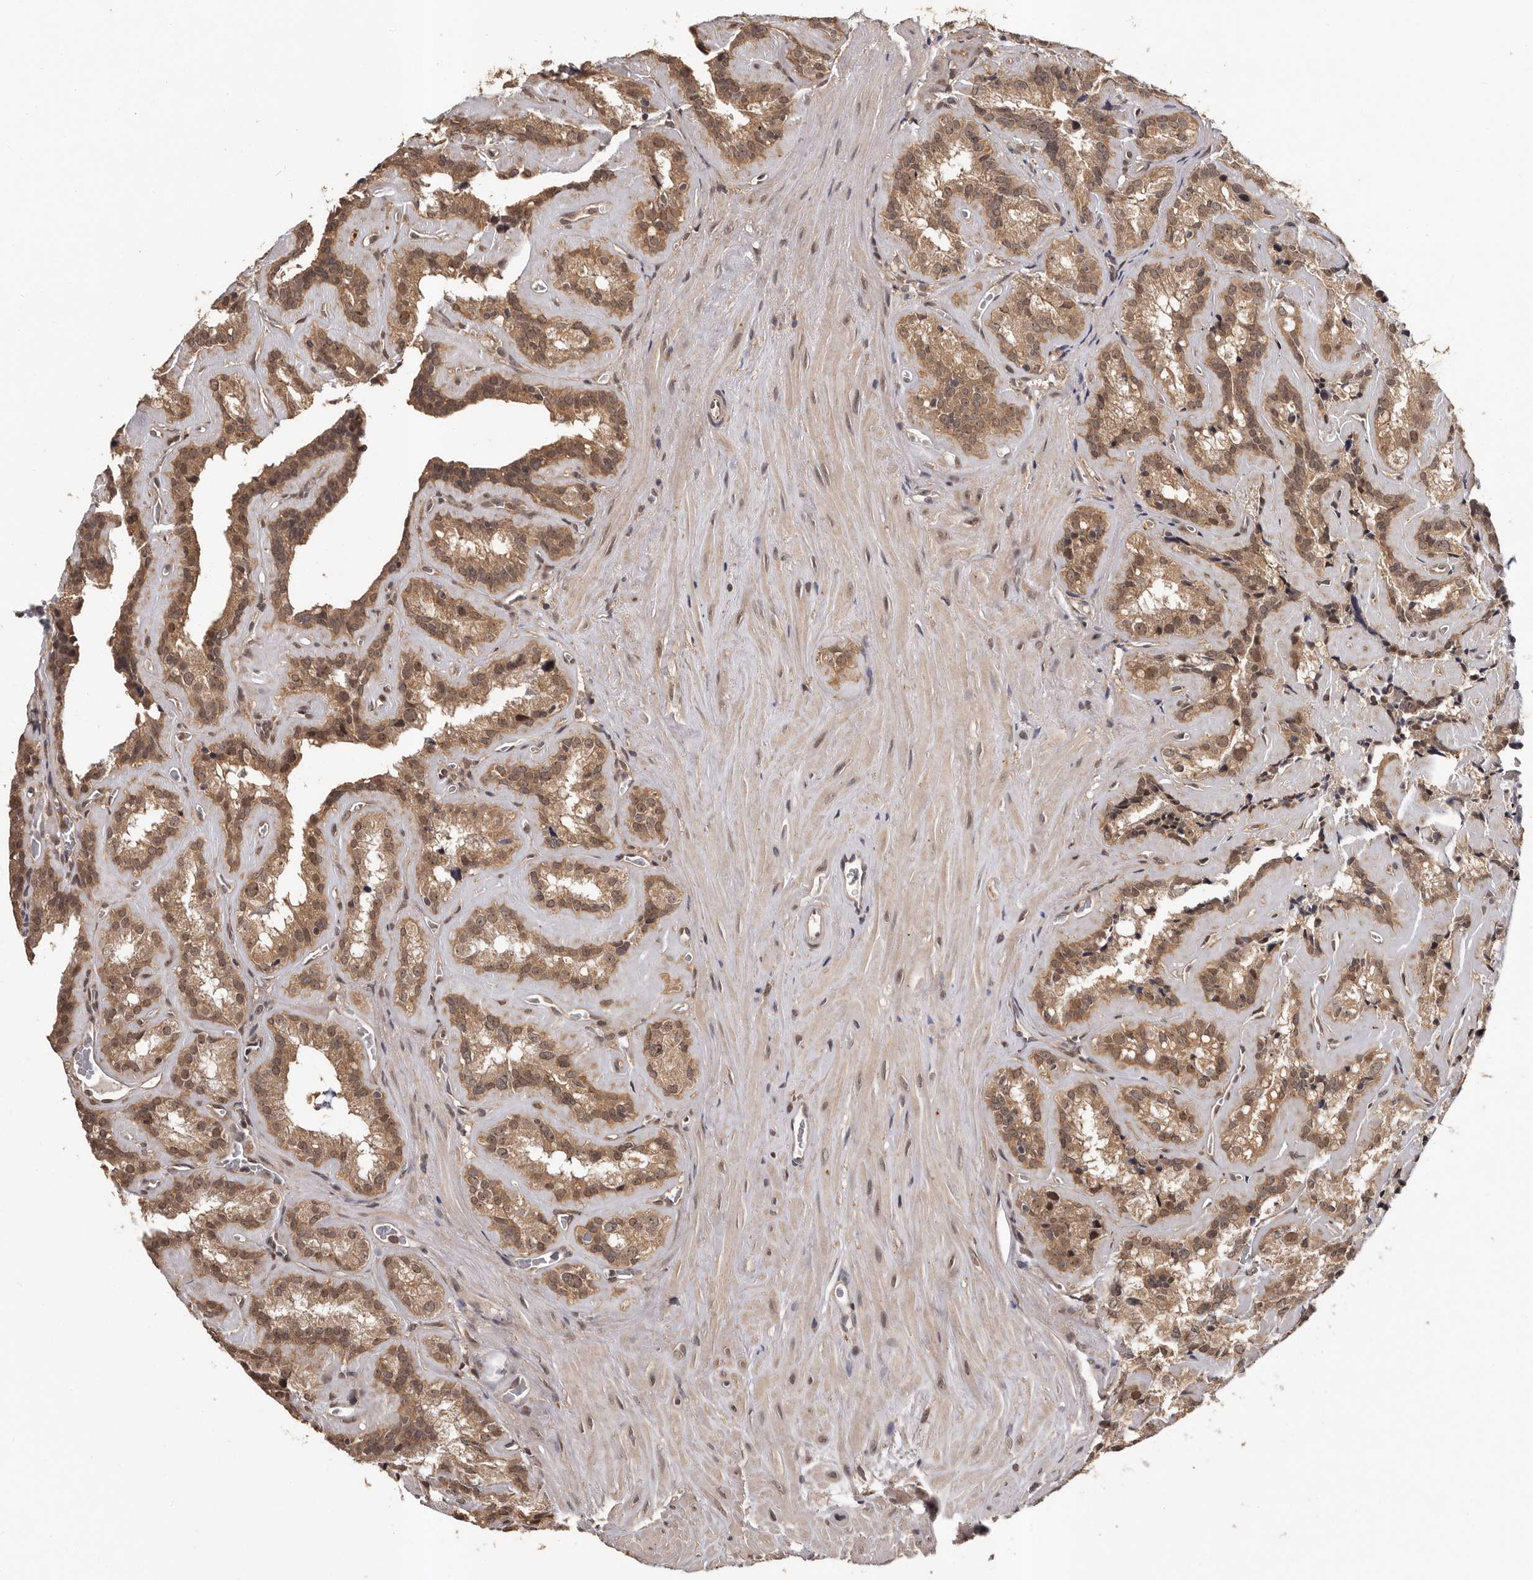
{"staining": {"intensity": "moderate", "quantity": ">75%", "location": "cytoplasmic/membranous,nuclear"}, "tissue": "seminal vesicle", "cell_type": "Glandular cells", "image_type": "normal", "snomed": [{"axis": "morphology", "description": "Normal tissue, NOS"}, {"axis": "topography", "description": "Prostate"}, {"axis": "topography", "description": "Seminal veicle"}], "caption": "Brown immunohistochemical staining in benign seminal vesicle demonstrates moderate cytoplasmic/membranous,nuclear expression in approximately >75% of glandular cells.", "gene": "VPS37A", "patient": {"sex": "male", "age": 59}}